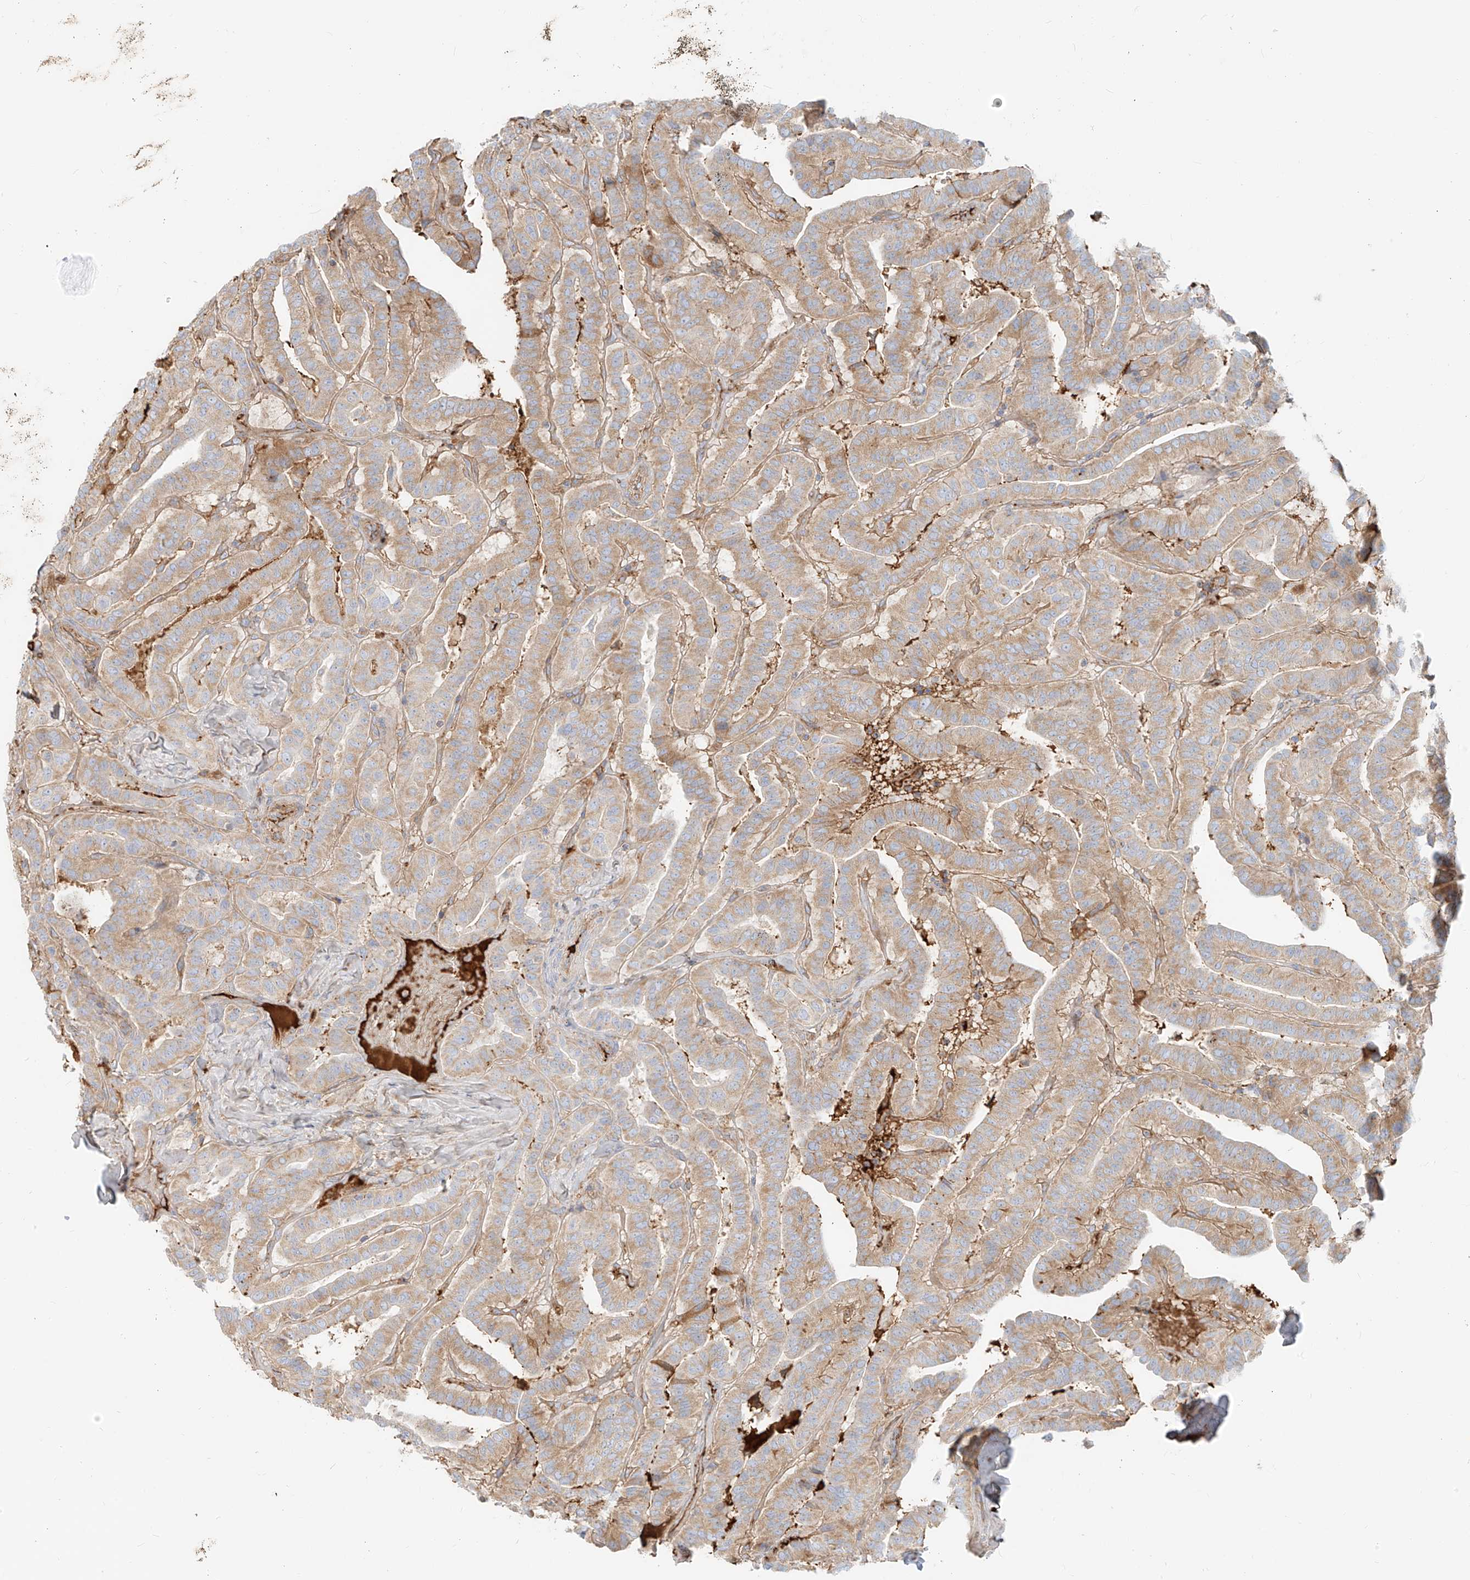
{"staining": {"intensity": "moderate", "quantity": "25%-75%", "location": "cytoplasmic/membranous"}, "tissue": "thyroid cancer", "cell_type": "Tumor cells", "image_type": "cancer", "snomed": [{"axis": "morphology", "description": "Papillary adenocarcinoma, NOS"}, {"axis": "topography", "description": "Thyroid gland"}], "caption": "Moderate cytoplasmic/membranous positivity for a protein is appreciated in about 25%-75% of tumor cells of thyroid cancer (papillary adenocarcinoma) using immunohistochemistry.", "gene": "OCSTAMP", "patient": {"sex": "male", "age": 77}}